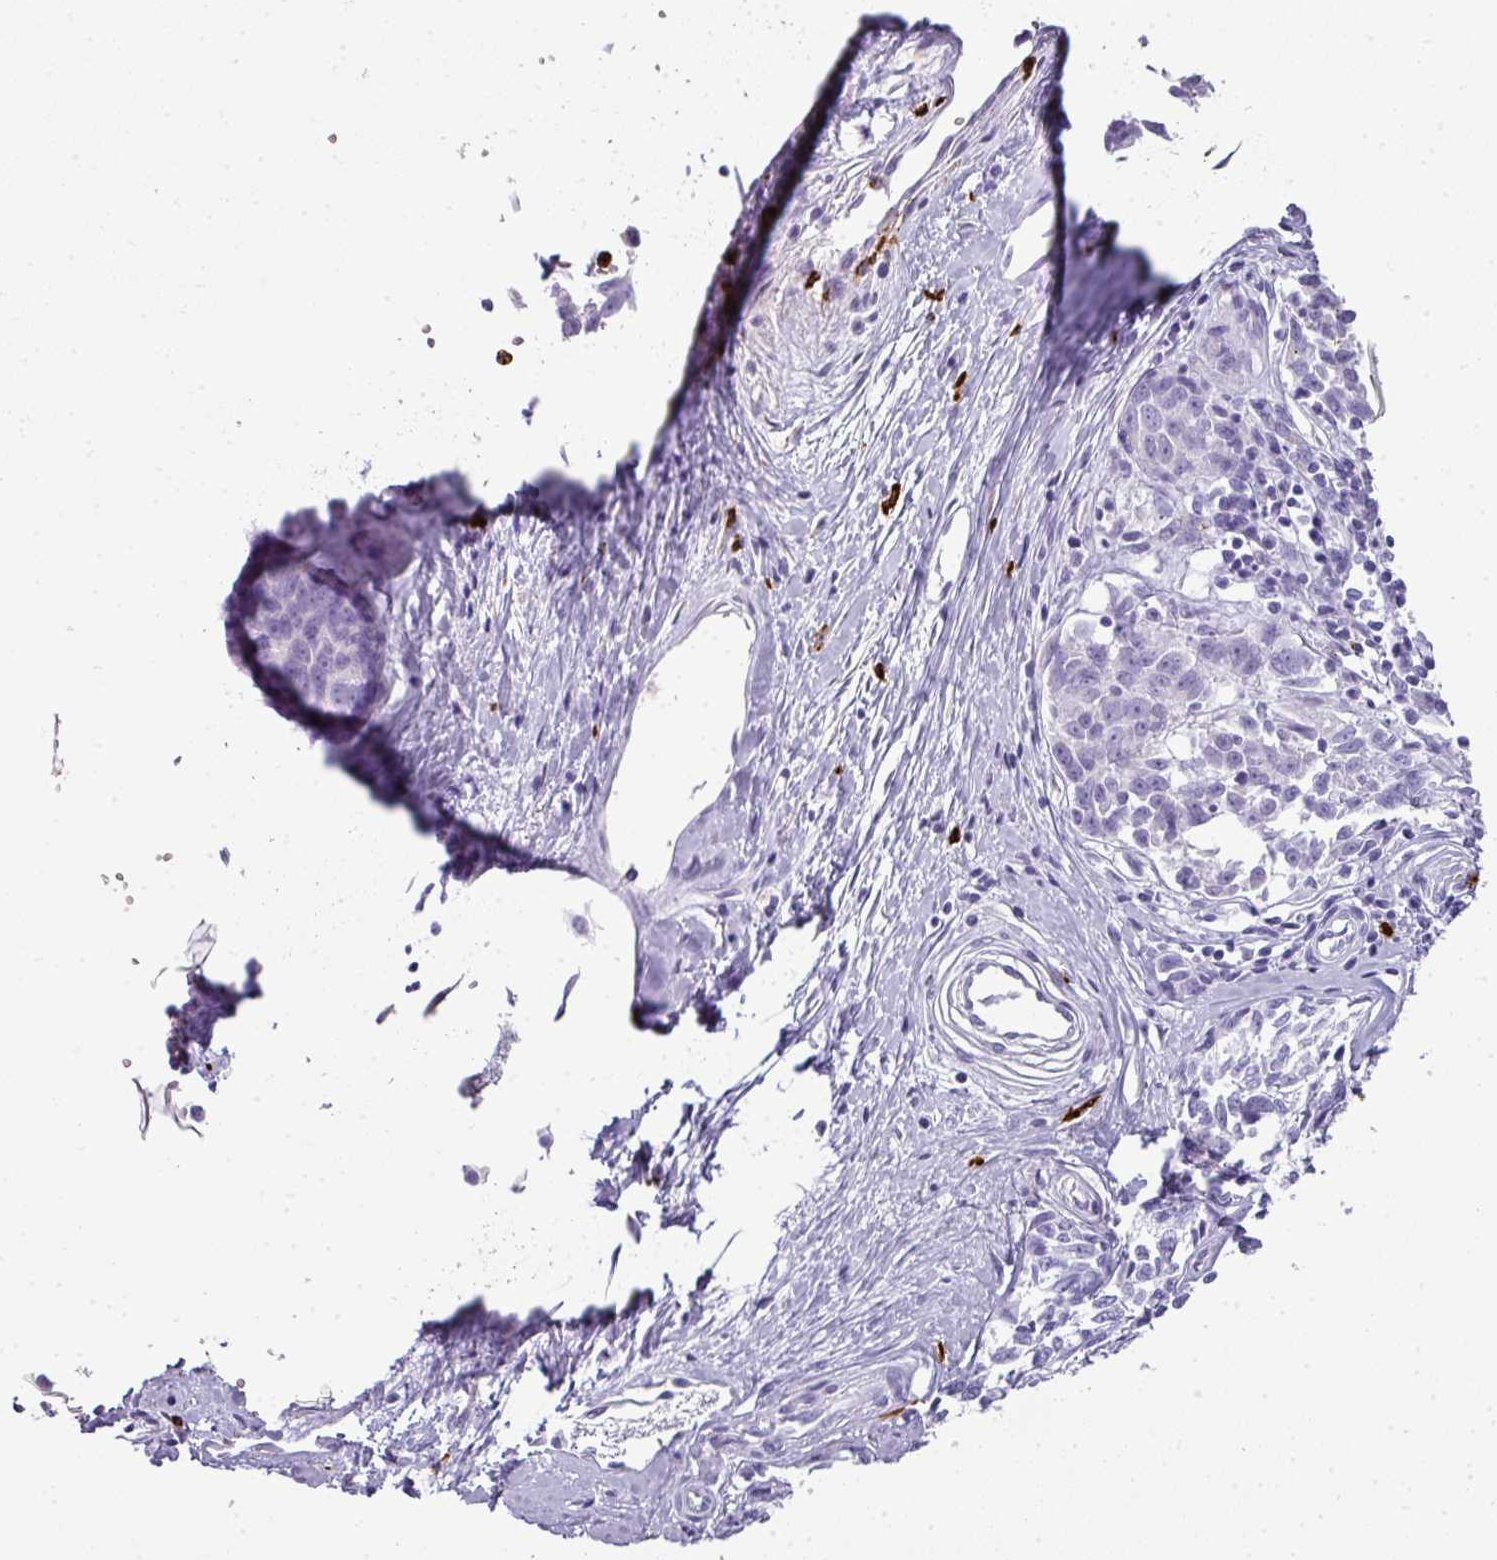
{"staining": {"intensity": "negative", "quantity": "none", "location": "none"}, "tissue": "melanoma", "cell_type": "Tumor cells", "image_type": "cancer", "snomed": [{"axis": "morphology", "description": "Normal tissue, NOS"}, {"axis": "morphology", "description": "Malignant melanoma, NOS"}, {"axis": "topography", "description": "Skin"}], "caption": "Immunohistochemistry (IHC) of human melanoma shows no expression in tumor cells.", "gene": "CTSG", "patient": {"sex": "female", "age": 64}}